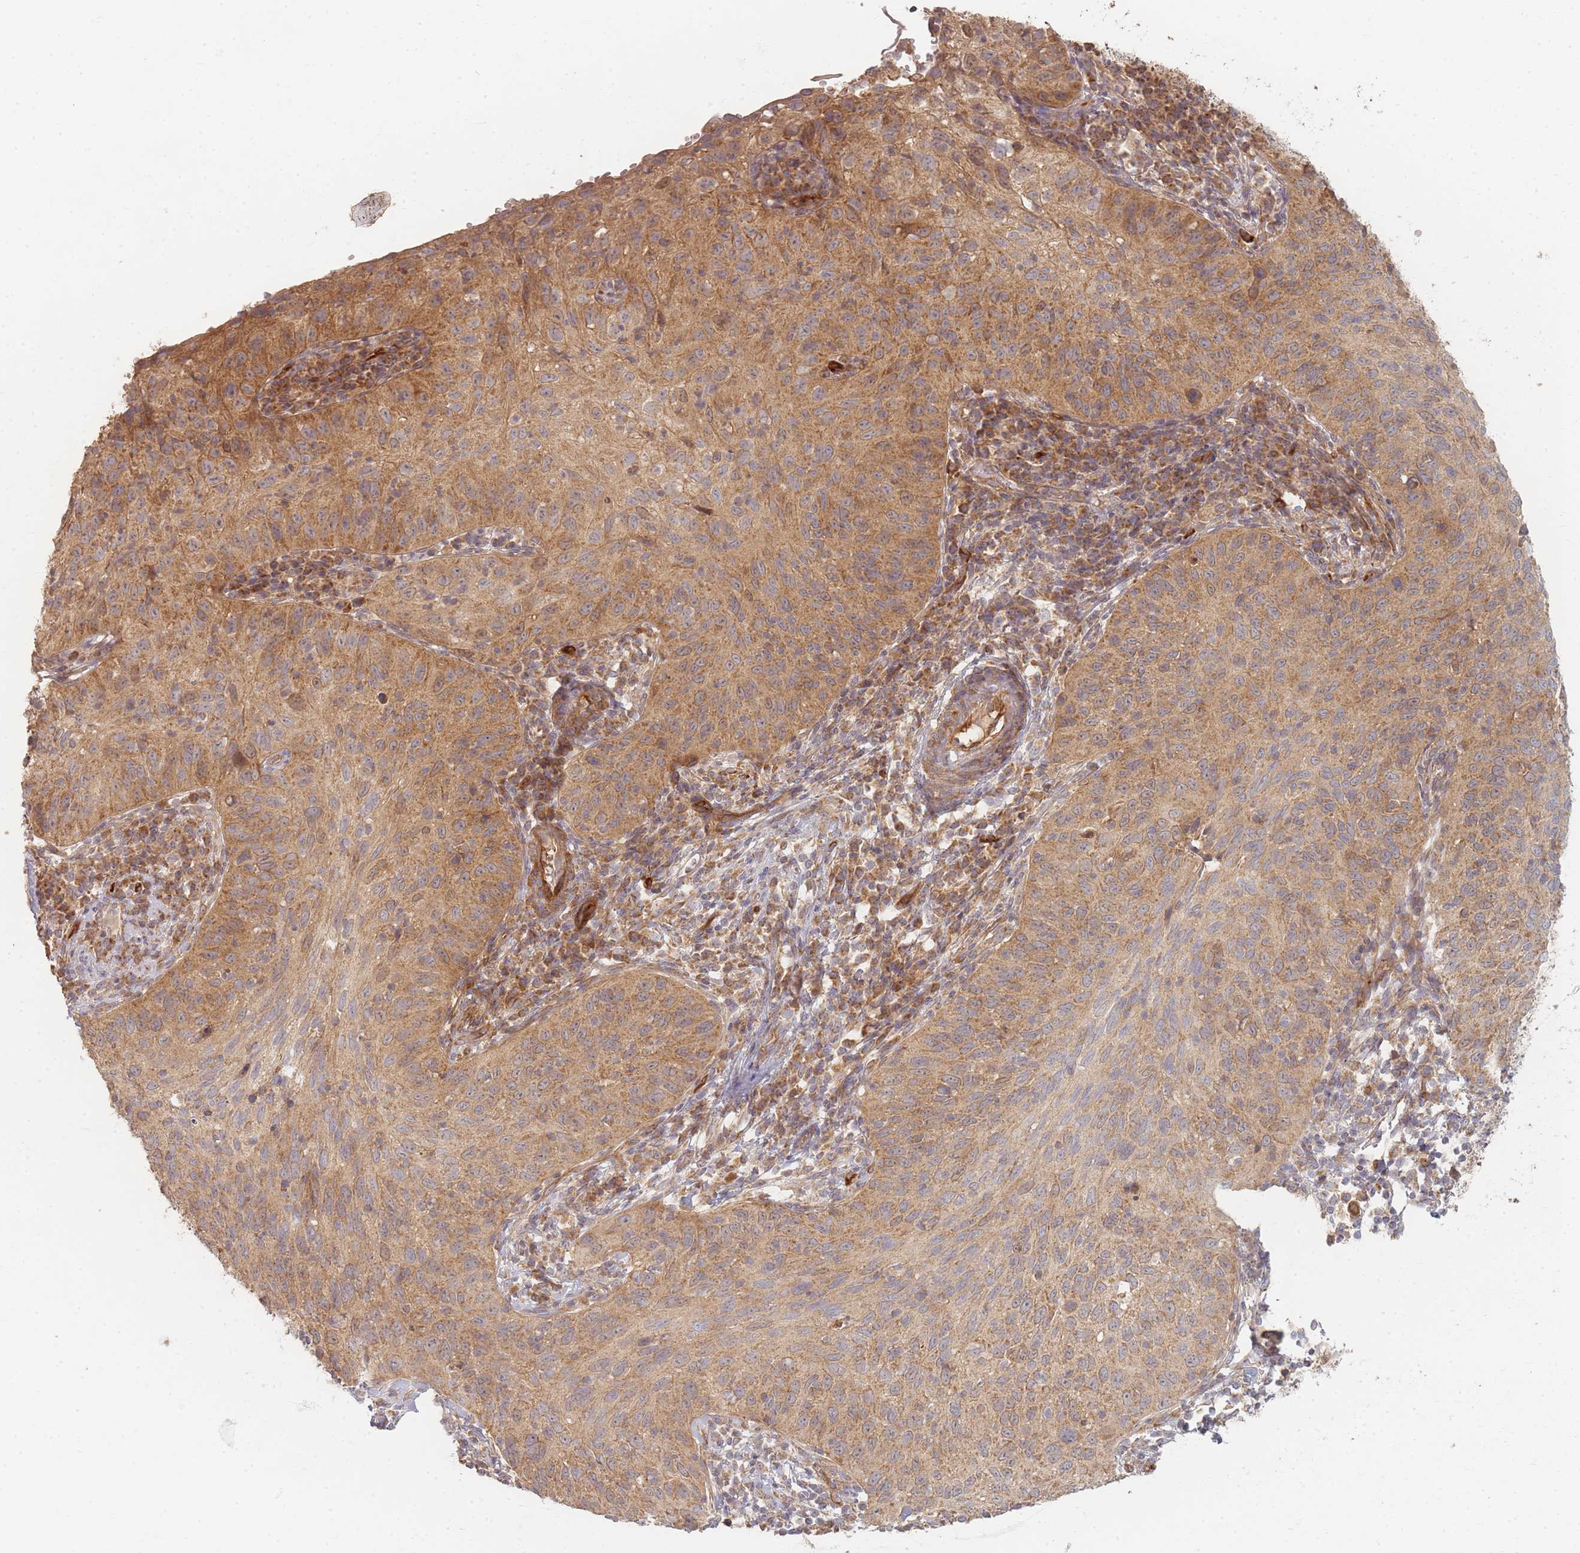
{"staining": {"intensity": "moderate", "quantity": ">75%", "location": "cytoplasmic/membranous"}, "tissue": "cervical cancer", "cell_type": "Tumor cells", "image_type": "cancer", "snomed": [{"axis": "morphology", "description": "Squamous cell carcinoma, NOS"}, {"axis": "topography", "description": "Cervix"}], "caption": "Tumor cells display moderate cytoplasmic/membranous expression in approximately >75% of cells in squamous cell carcinoma (cervical).", "gene": "MRPS6", "patient": {"sex": "female", "age": 30}}